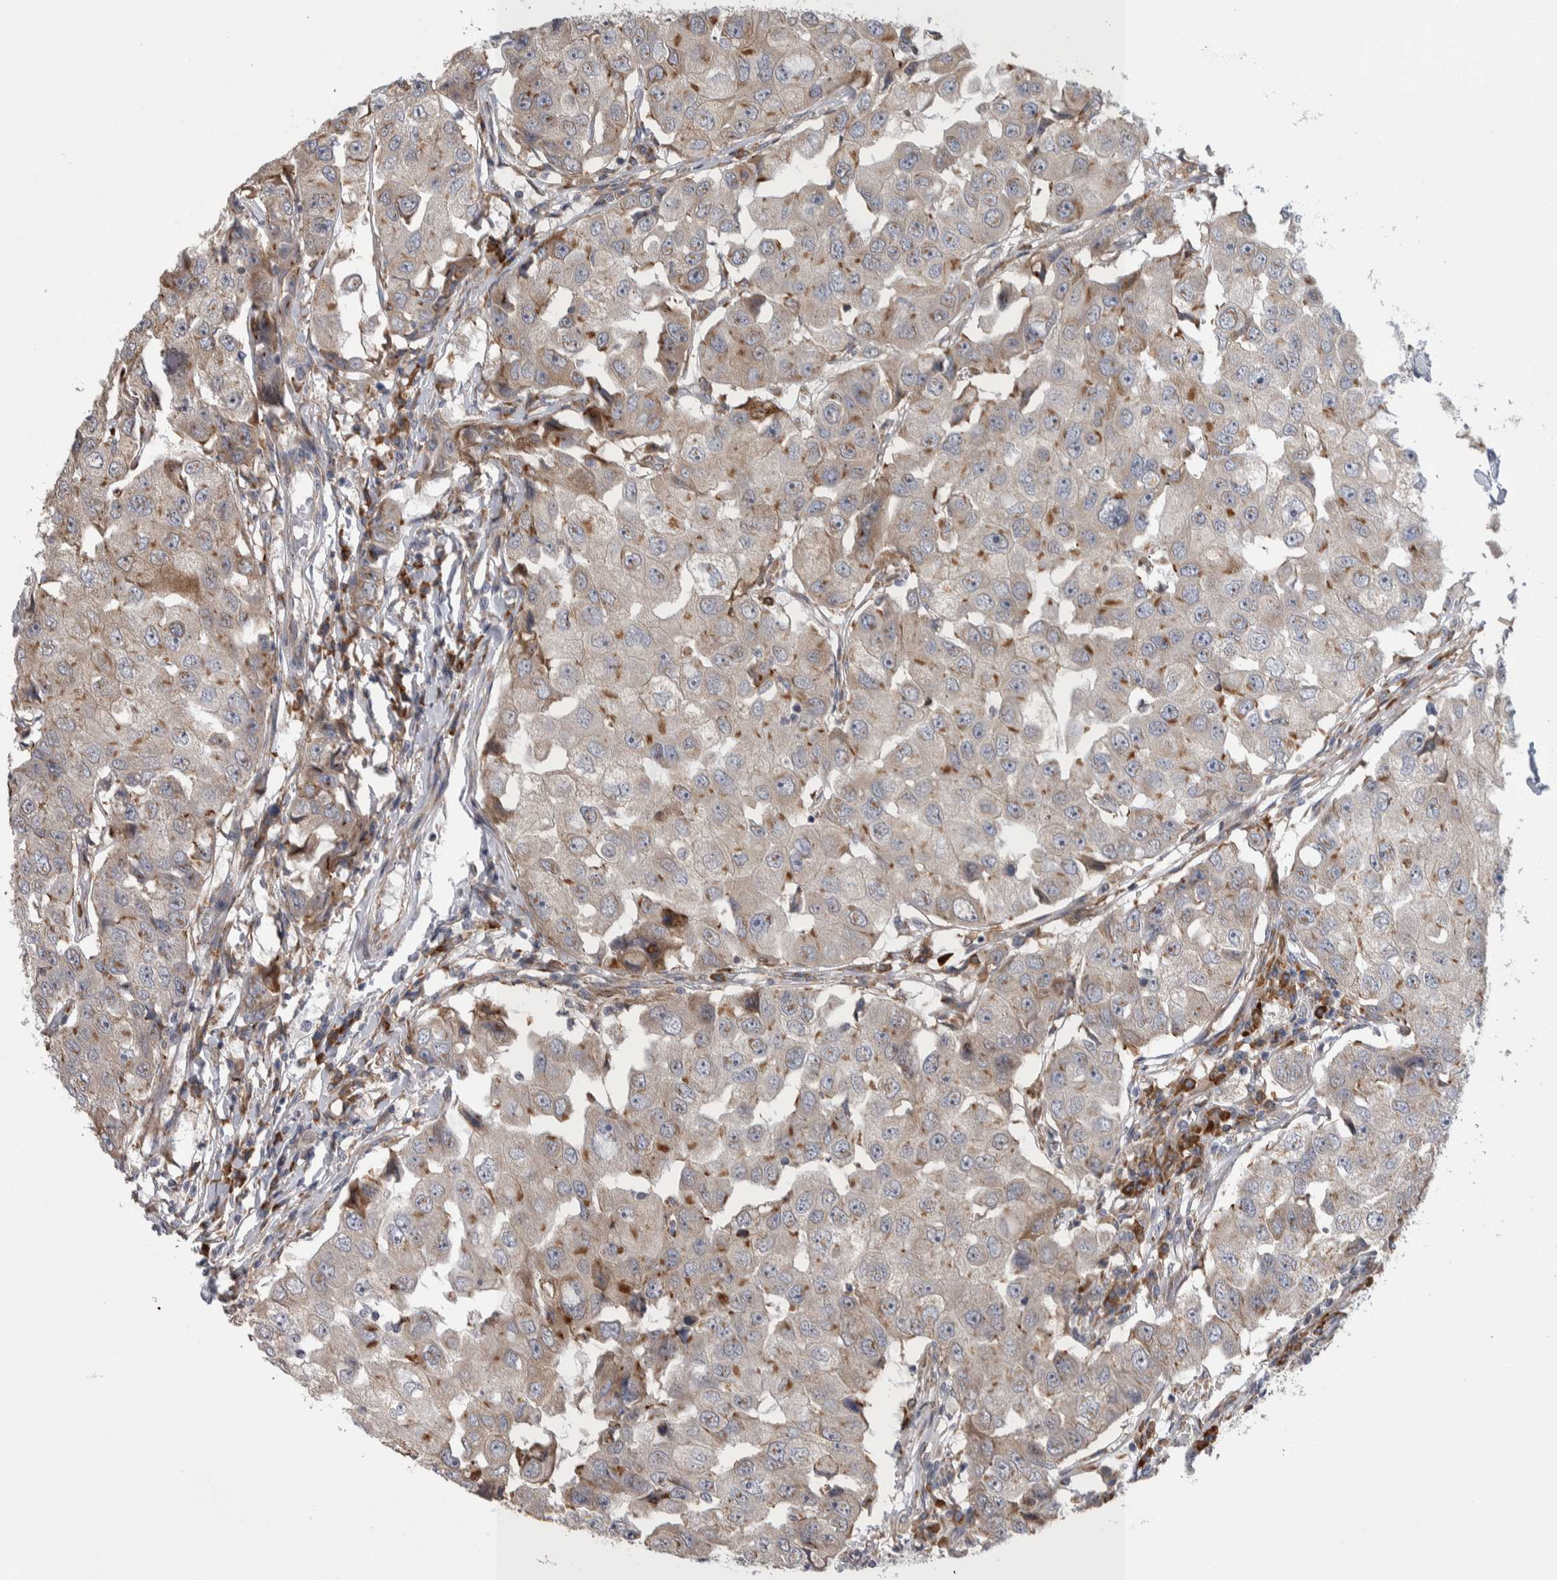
{"staining": {"intensity": "moderate", "quantity": "25%-75%", "location": "cytoplasmic/membranous"}, "tissue": "breast cancer", "cell_type": "Tumor cells", "image_type": "cancer", "snomed": [{"axis": "morphology", "description": "Duct carcinoma"}, {"axis": "topography", "description": "Breast"}], "caption": "This is an image of immunohistochemistry (IHC) staining of breast cancer (intraductal carcinoma), which shows moderate positivity in the cytoplasmic/membranous of tumor cells.", "gene": "IBTK", "patient": {"sex": "female", "age": 27}}